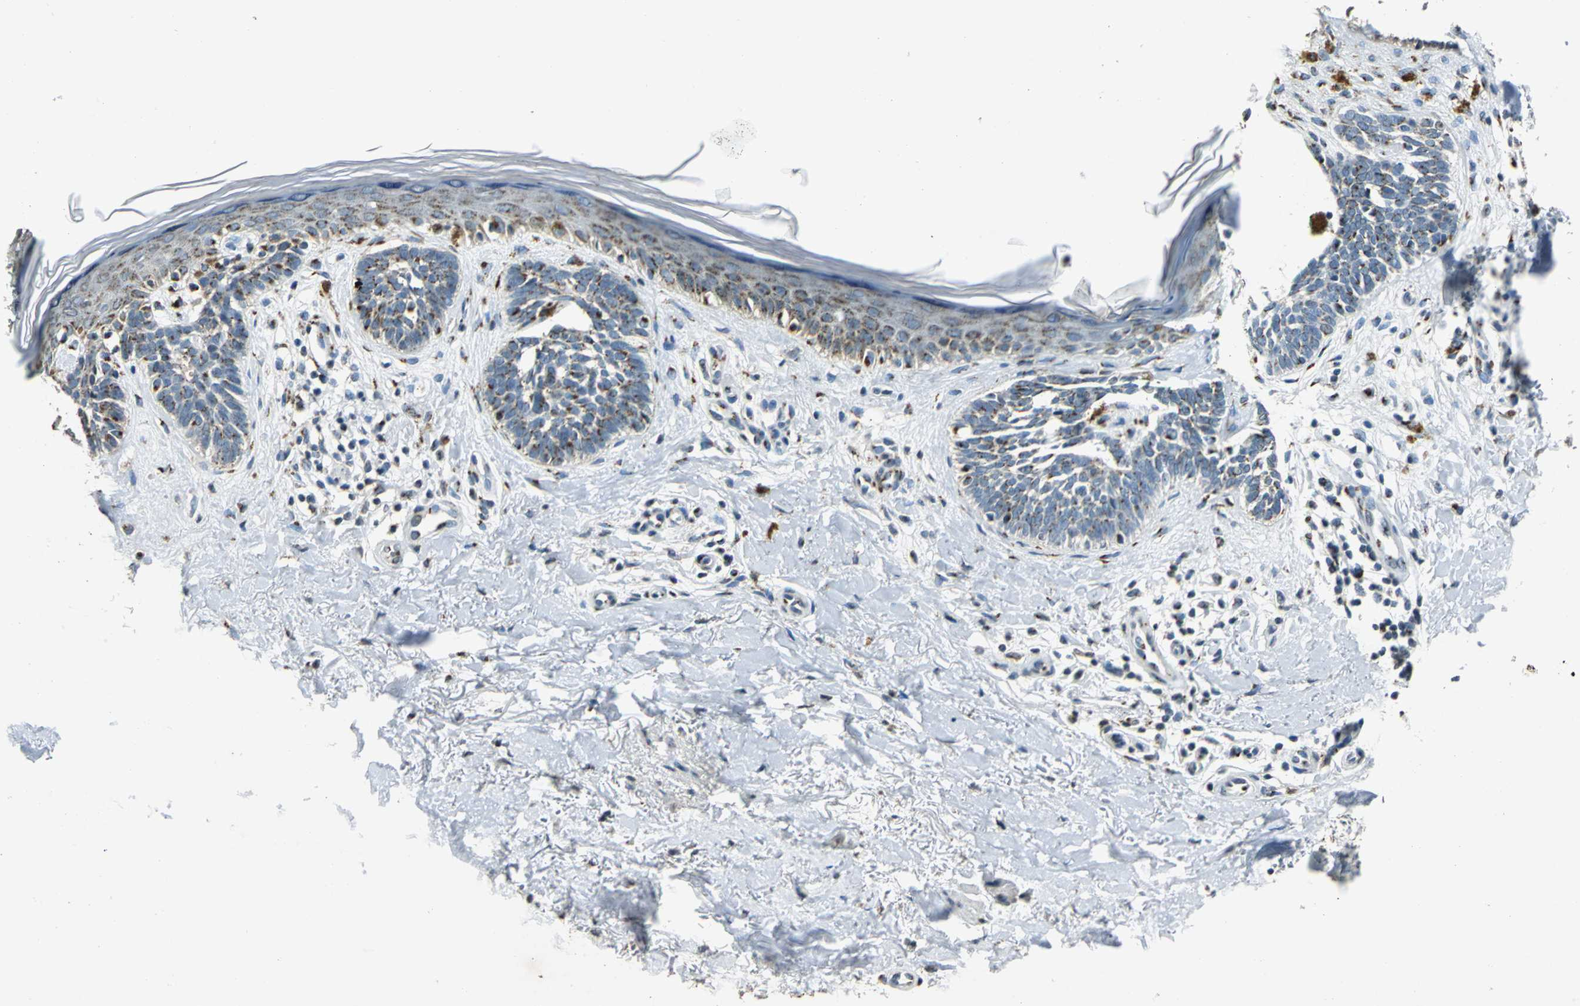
{"staining": {"intensity": "moderate", "quantity": ">75%", "location": "cytoplasmic/membranous"}, "tissue": "skin cancer", "cell_type": "Tumor cells", "image_type": "cancer", "snomed": [{"axis": "morphology", "description": "Normal tissue, NOS"}, {"axis": "morphology", "description": "Basal cell carcinoma"}, {"axis": "topography", "description": "Skin"}], "caption": "This is a micrograph of IHC staining of skin cancer (basal cell carcinoma), which shows moderate positivity in the cytoplasmic/membranous of tumor cells.", "gene": "TMEM115", "patient": {"sex": "female", "age": 58}}